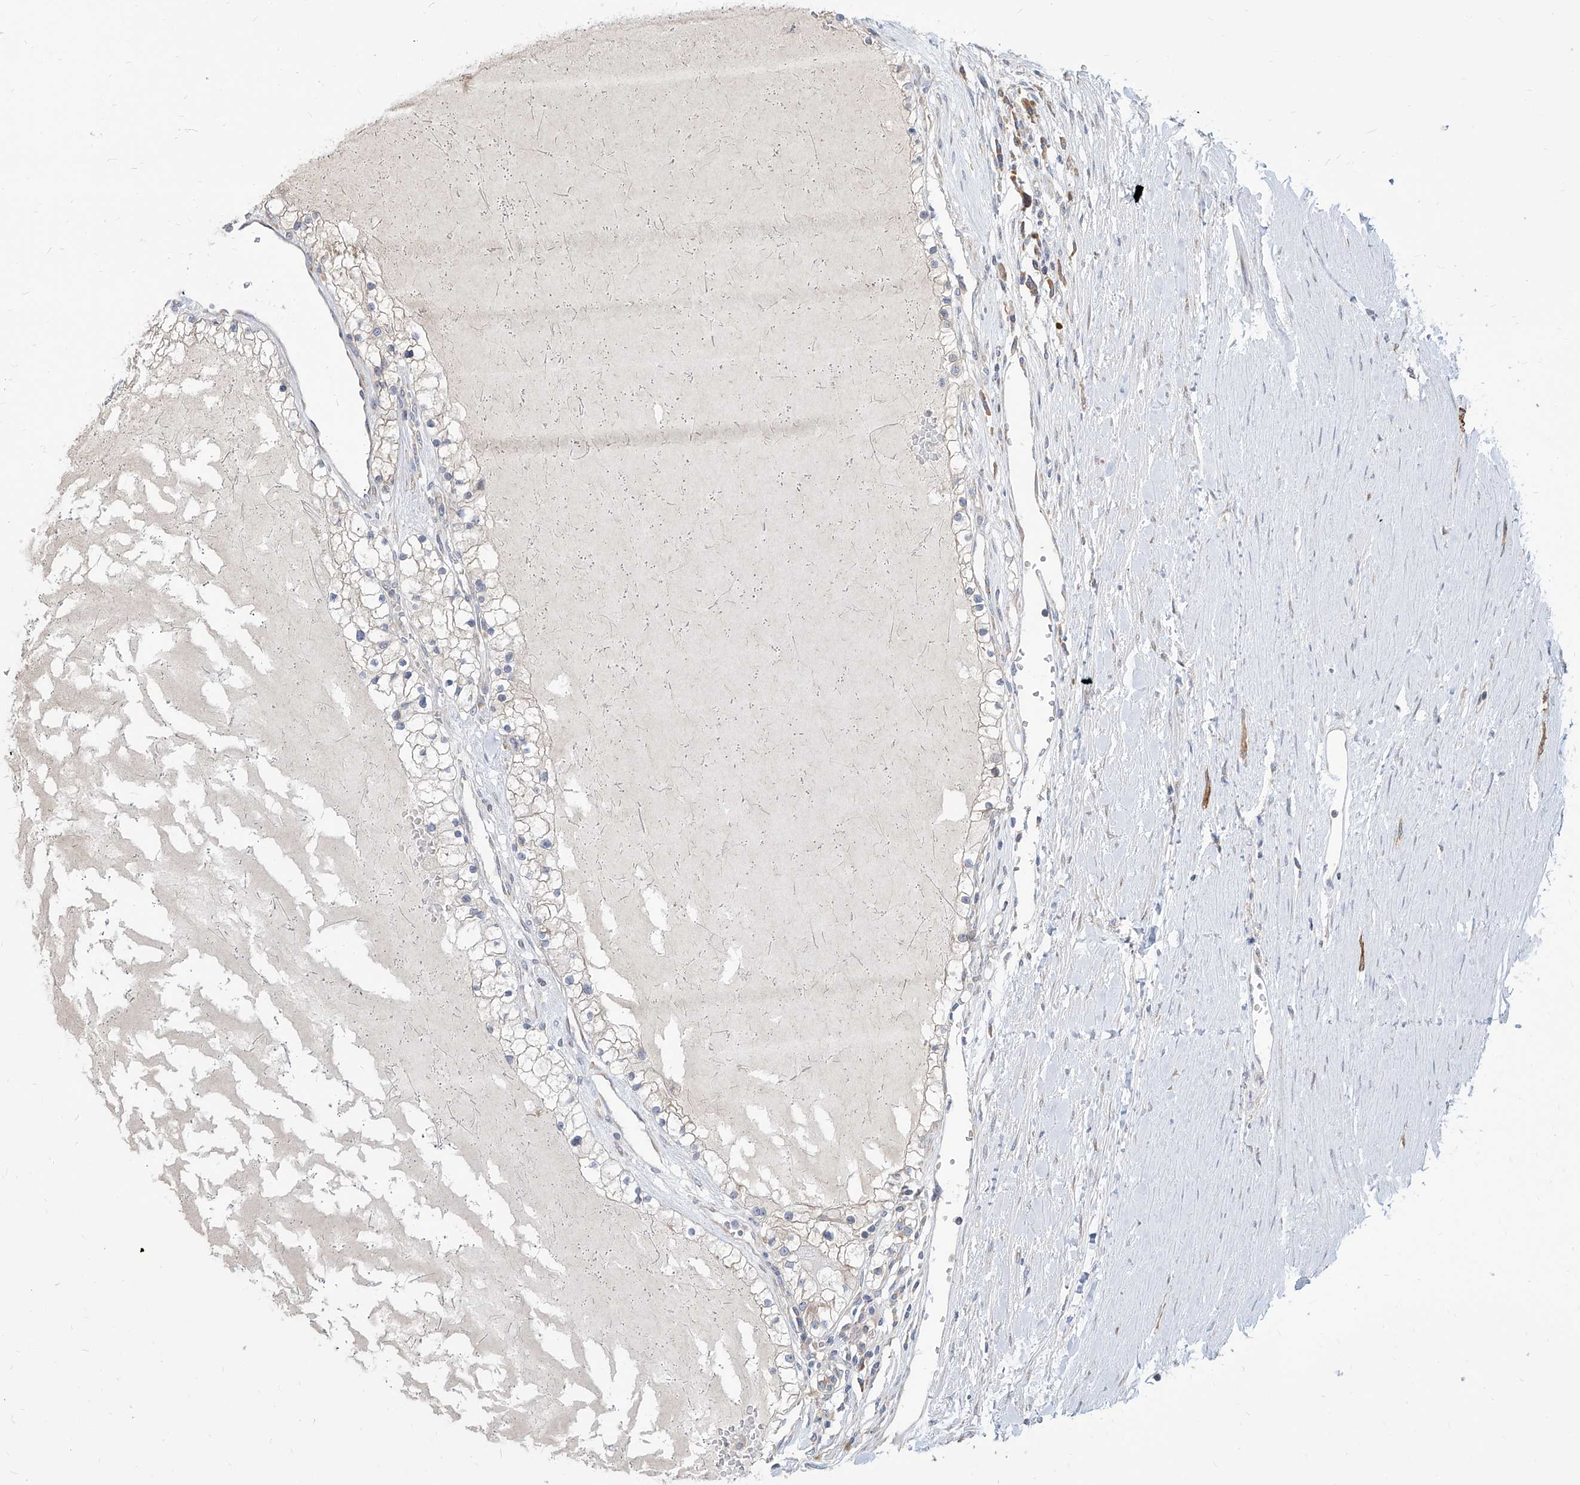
{"staining": {"intensity": "negative", "quantity": "none", "location": "none"}, "tissue": "renal cancer", "cell_type": "Tumor cells", "image_type": "cancer", "snomed": [{"axis": "morphology", "description": "Normal tissue, NOS"}, {"axis": "morphology", "description": "Adenocarcinoma, NOS"}, {"axis": "topography", "description": "Kidney"}], "caption": "DAB immunohistochemical staining of renal adenocarcinoma demonstrates no significant expression in tumor cells.", "gene": "FAM83B", "patient": {"sex": "male", "age": 68}}